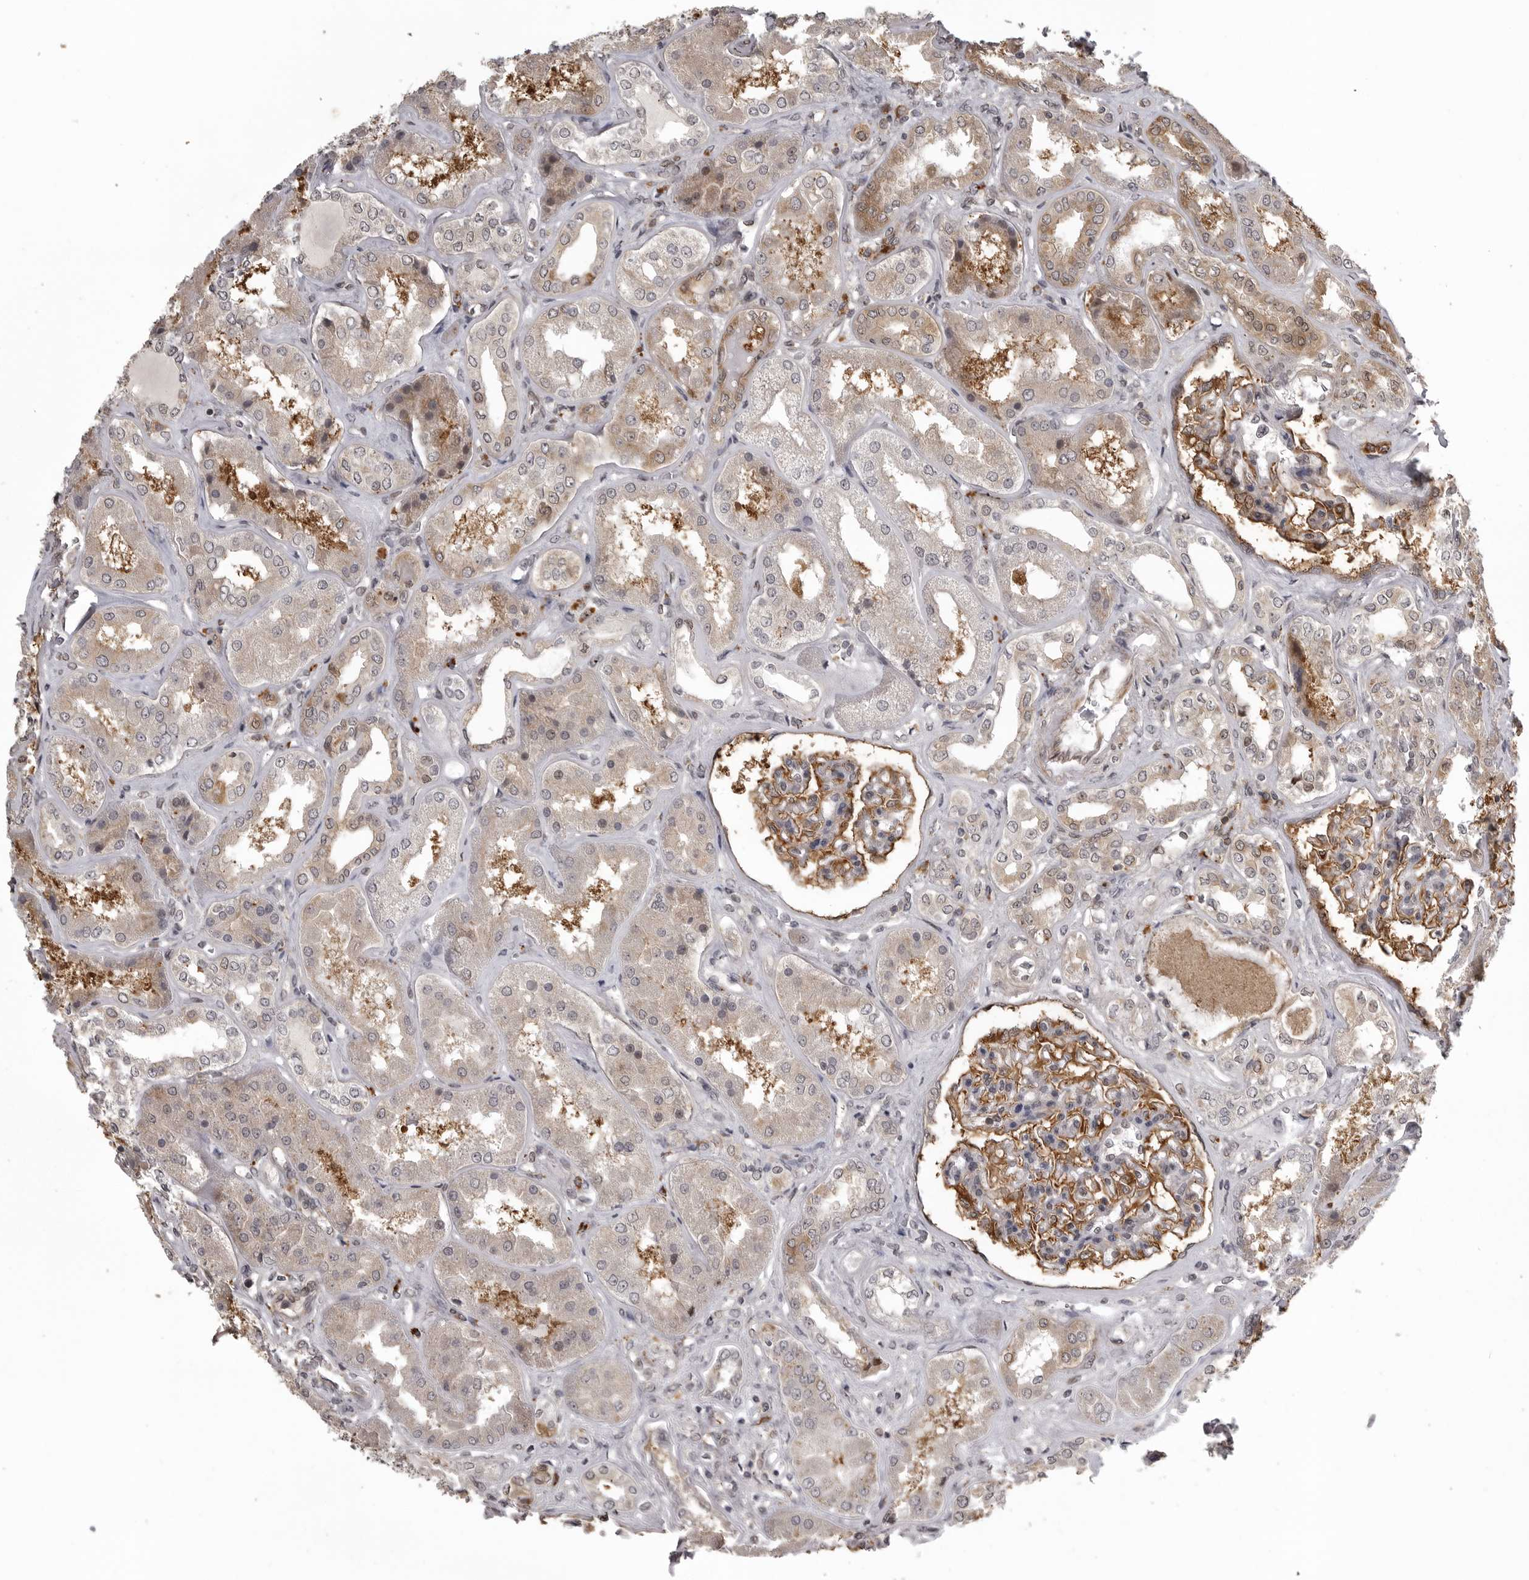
{"staining": {"intensity": "moderate", "quantity": ">75%", "location": "cytoplasmic/membranous"}, "tissue": "kidney", "cell_type": "Cells in glomeruli", "image_type": "normal", "snomed": [{"axis": "morphology", "description": "Normal tissue, NOS"}, {"axis": "topography", "description": "Kidney"}], "caption": "Kidney stained with a brown dye demonstrates moderate cytoplasmic/membranous positive expression in about >75% of cells in glomeruli.", "gene": "SNX16", "patient": {"sex": "female", "age": 56}}